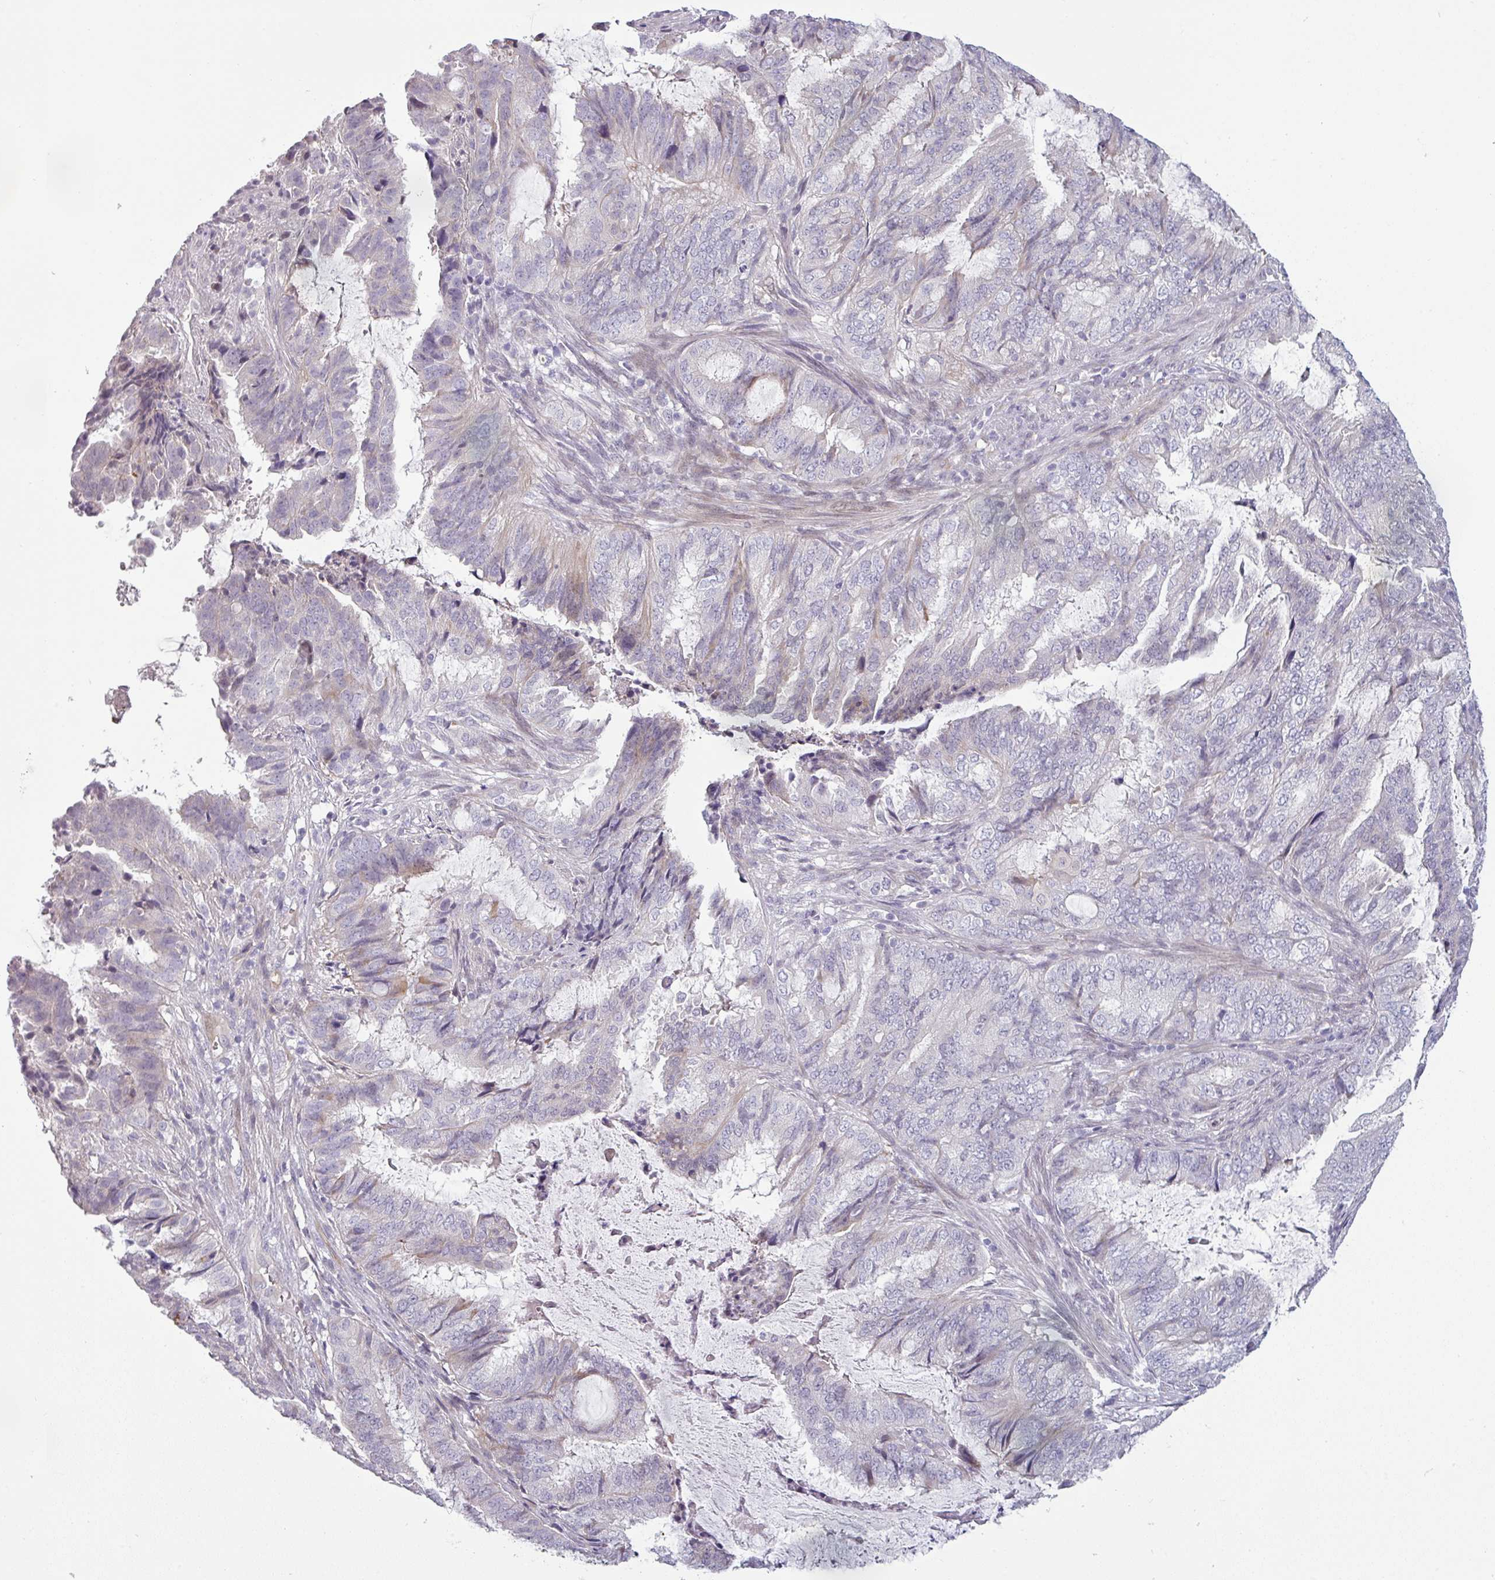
{"staining": {"intensity": "weak", "quantity": "<25%", "location": "cytoplasmic/membranous"}, "tissue": "endometrial cancer", "cell_type": "Tumor cells", "image_type": "cancer", "snomed": [{"axis": "morphology", "description": "Adenocarcinoma, NOS"}, {"axis": "topography", "description": "Endometrium"}], "caption": "This is an immunohistochemistry histopathology image of endometrial cancer (adenocarcinoma). There is no expression in tumor cells.", "gene": "C2orf16", "patient": {"sex": "female", "age": 51}}